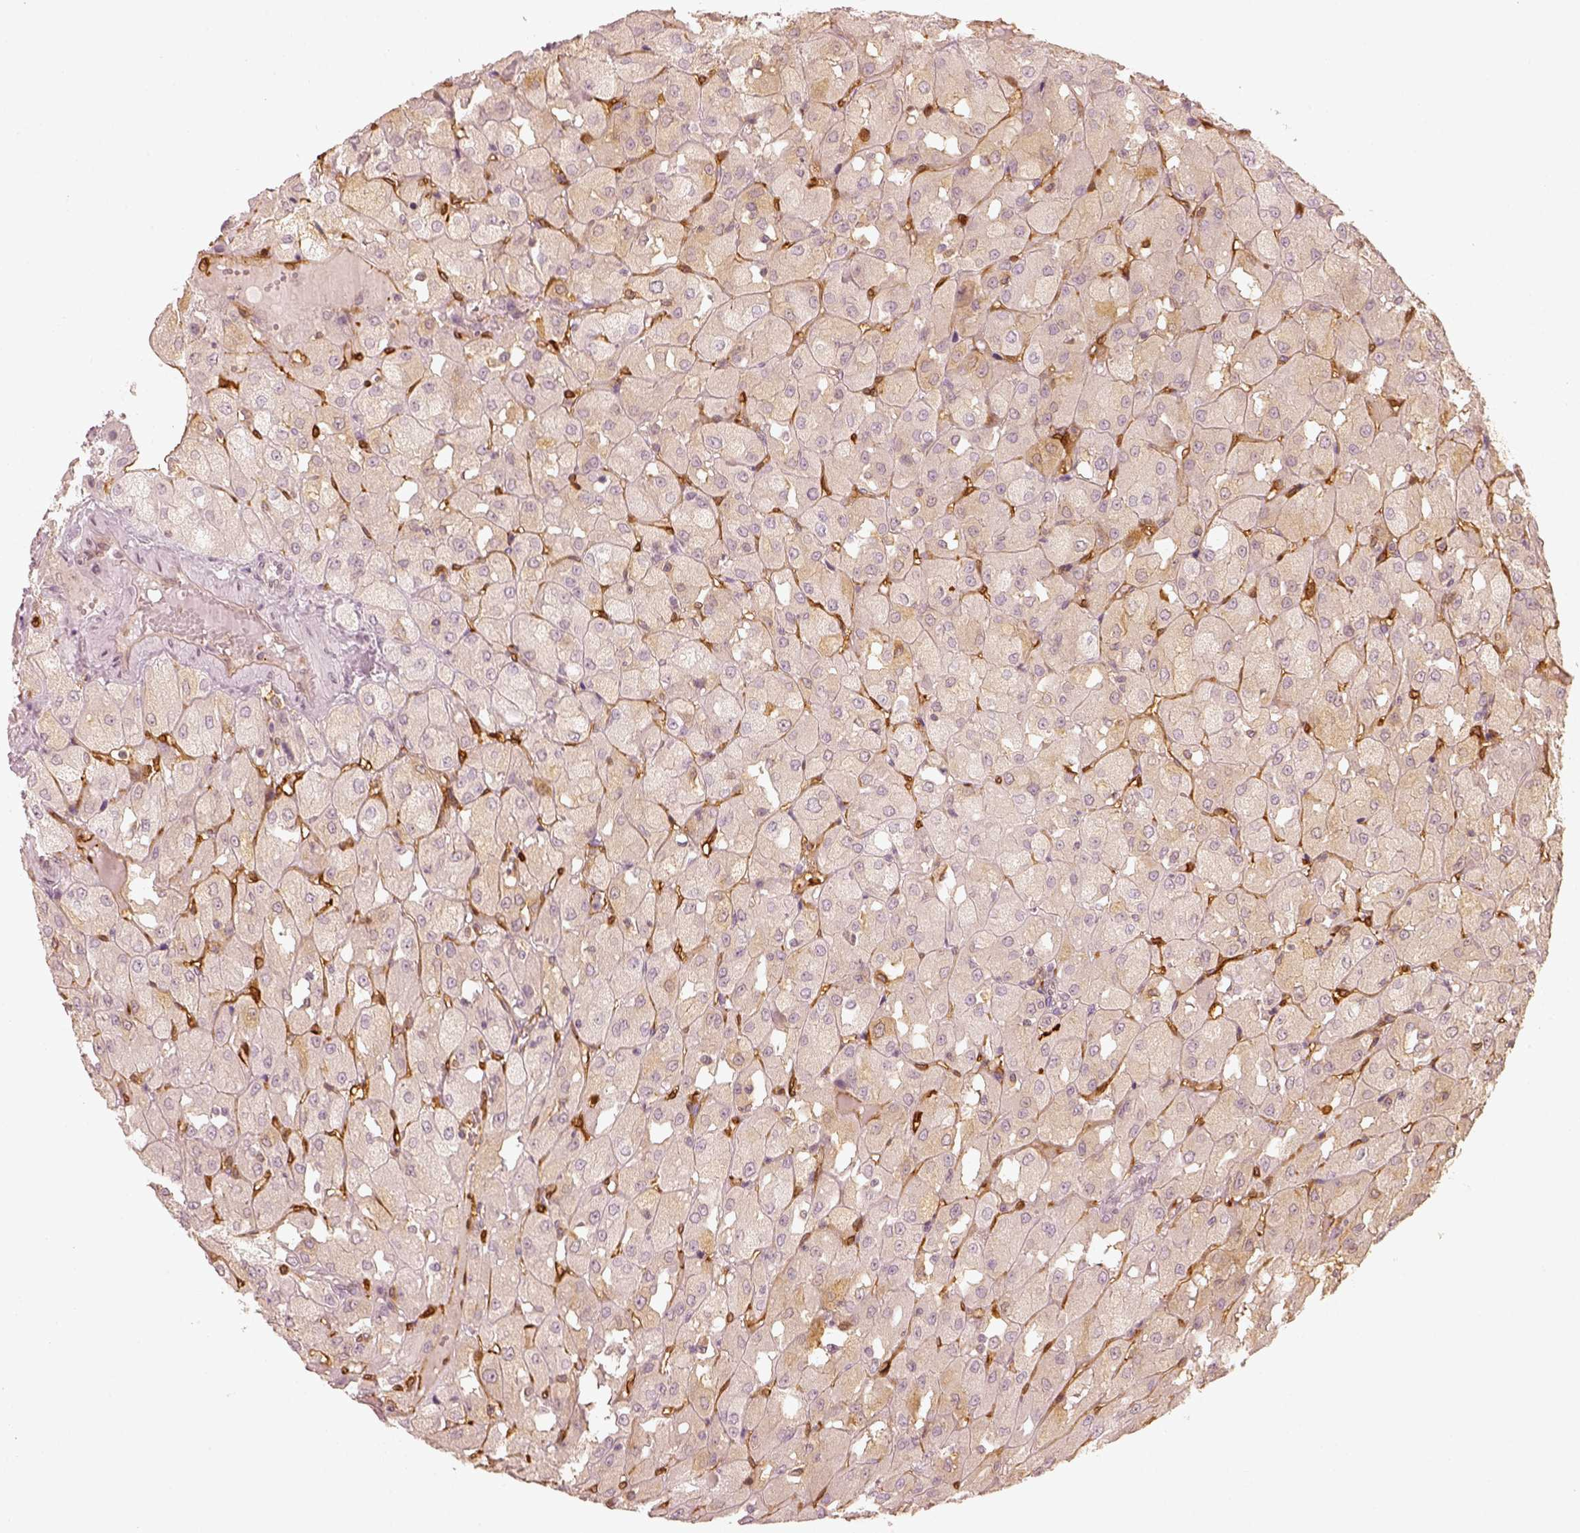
{"staining": {"intensity": "negative", "quantity": "none", "location": "none"}, "tissue": "renal cancer", "cell_type": "Tumor cells", "image_type": "cancer", "snomed": [{"axis": "morphology", "description": "Adenocarcinoma, NOS"}, {"axis": "topography", "description": "Kidney"}], "caption": "Tumor cells show no significant expression in renal cancer (adenocarcinoma). Brightfield microscopy of immunohistochemistry (IHC) stained with DAB (brown) and hematoxylin (blue), captured at high magnification.", "gene": "FSCN1", "patient": {"sex": "male", "age": 72}}